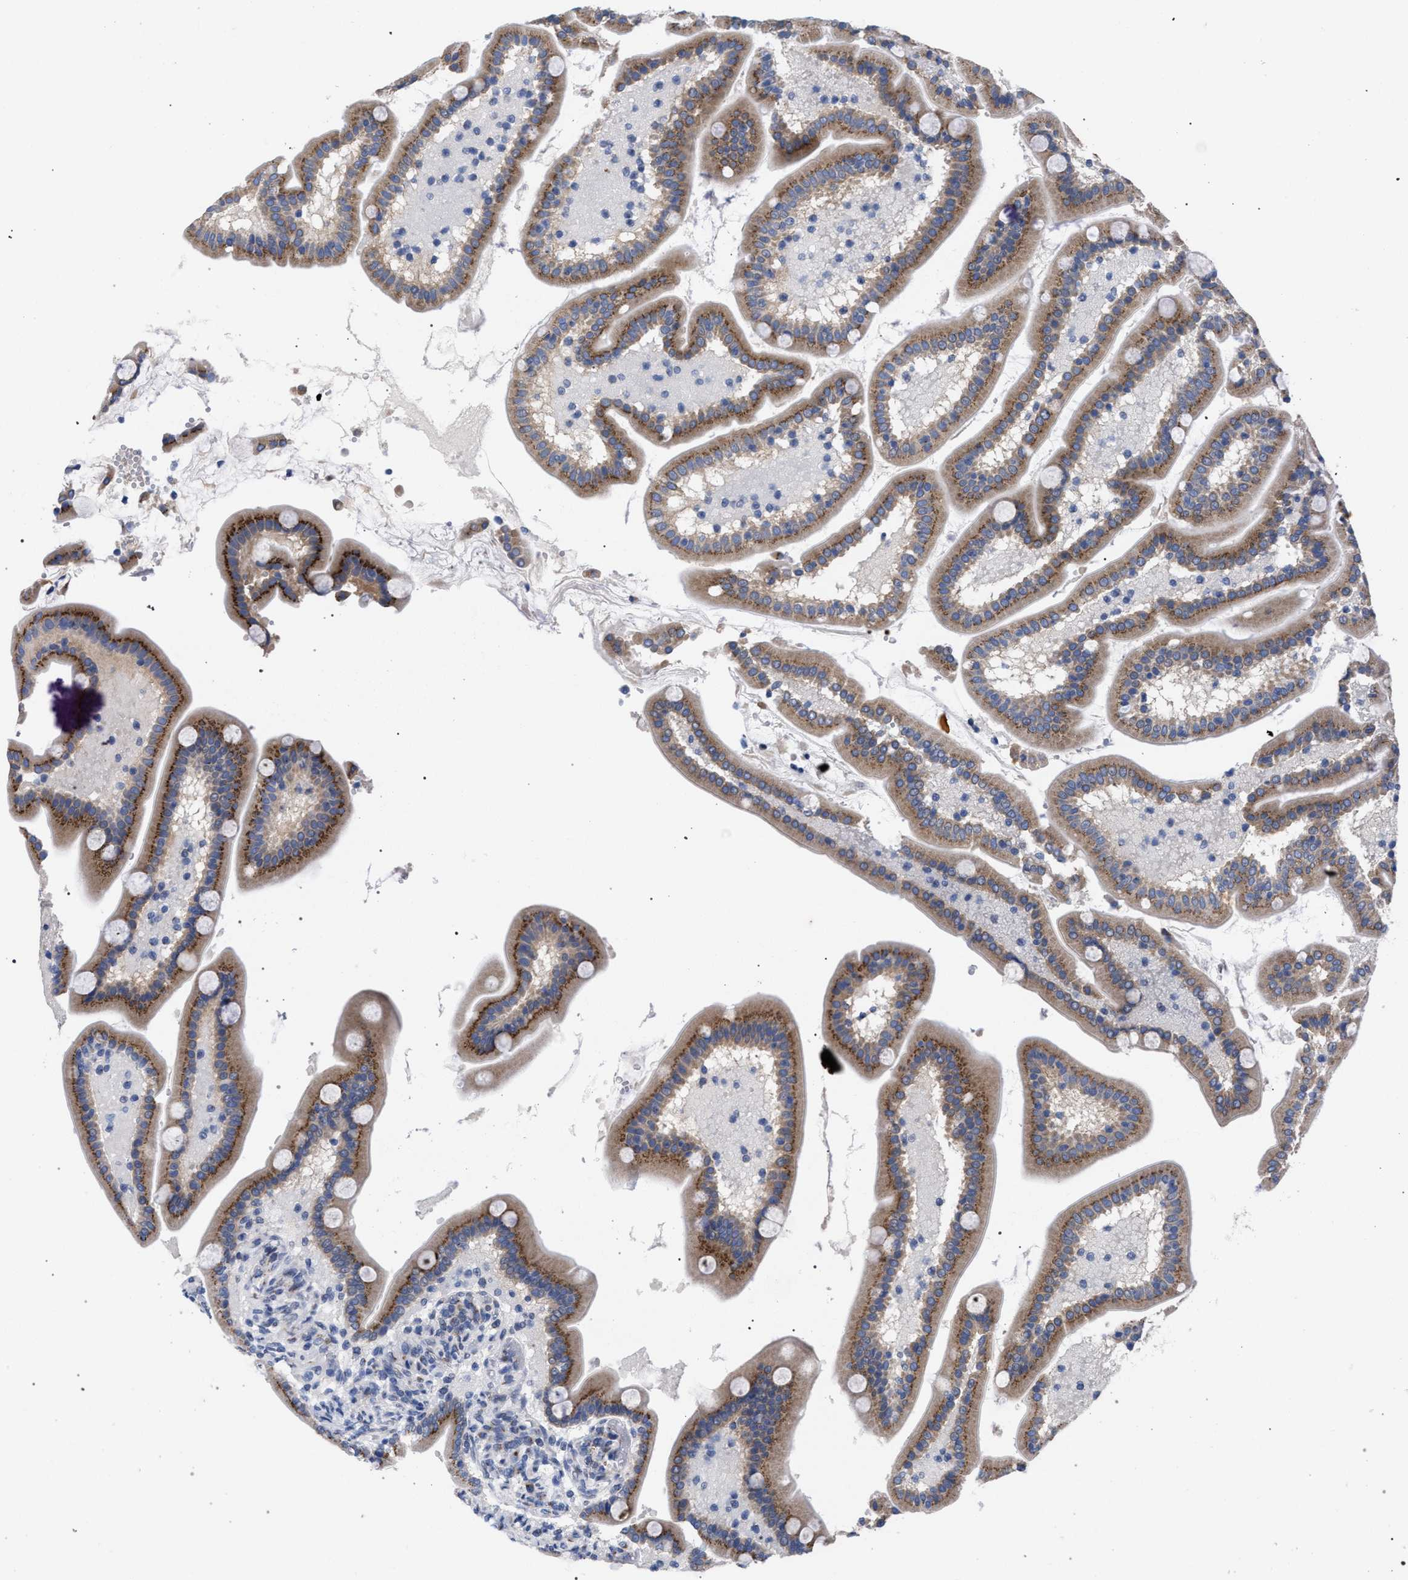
{"staining": {"intensity": "moderate", "quantity": ">75%", "location": "cytoplasmic/membranous"}, "tissue": "duodenum", "cell_type": "Glandular cells", "image_type": "normal", "snomed": [{"axis": "morphology", "description": "Normal tissue, NOS"}, {"axis": "topography", "description": "Duodenum"}], "caption": "Immunohistochemistry image of normal duodenum: duodenum stained using IHC shows medium levels of moderate protein expression localized specifically in the cytoplasmic/membranous of glandular cells, appearing as a cytoplasmic/membranous brown color.", "gene": "GOLGA2", "patient": {"sex": "male", "age": 54}}